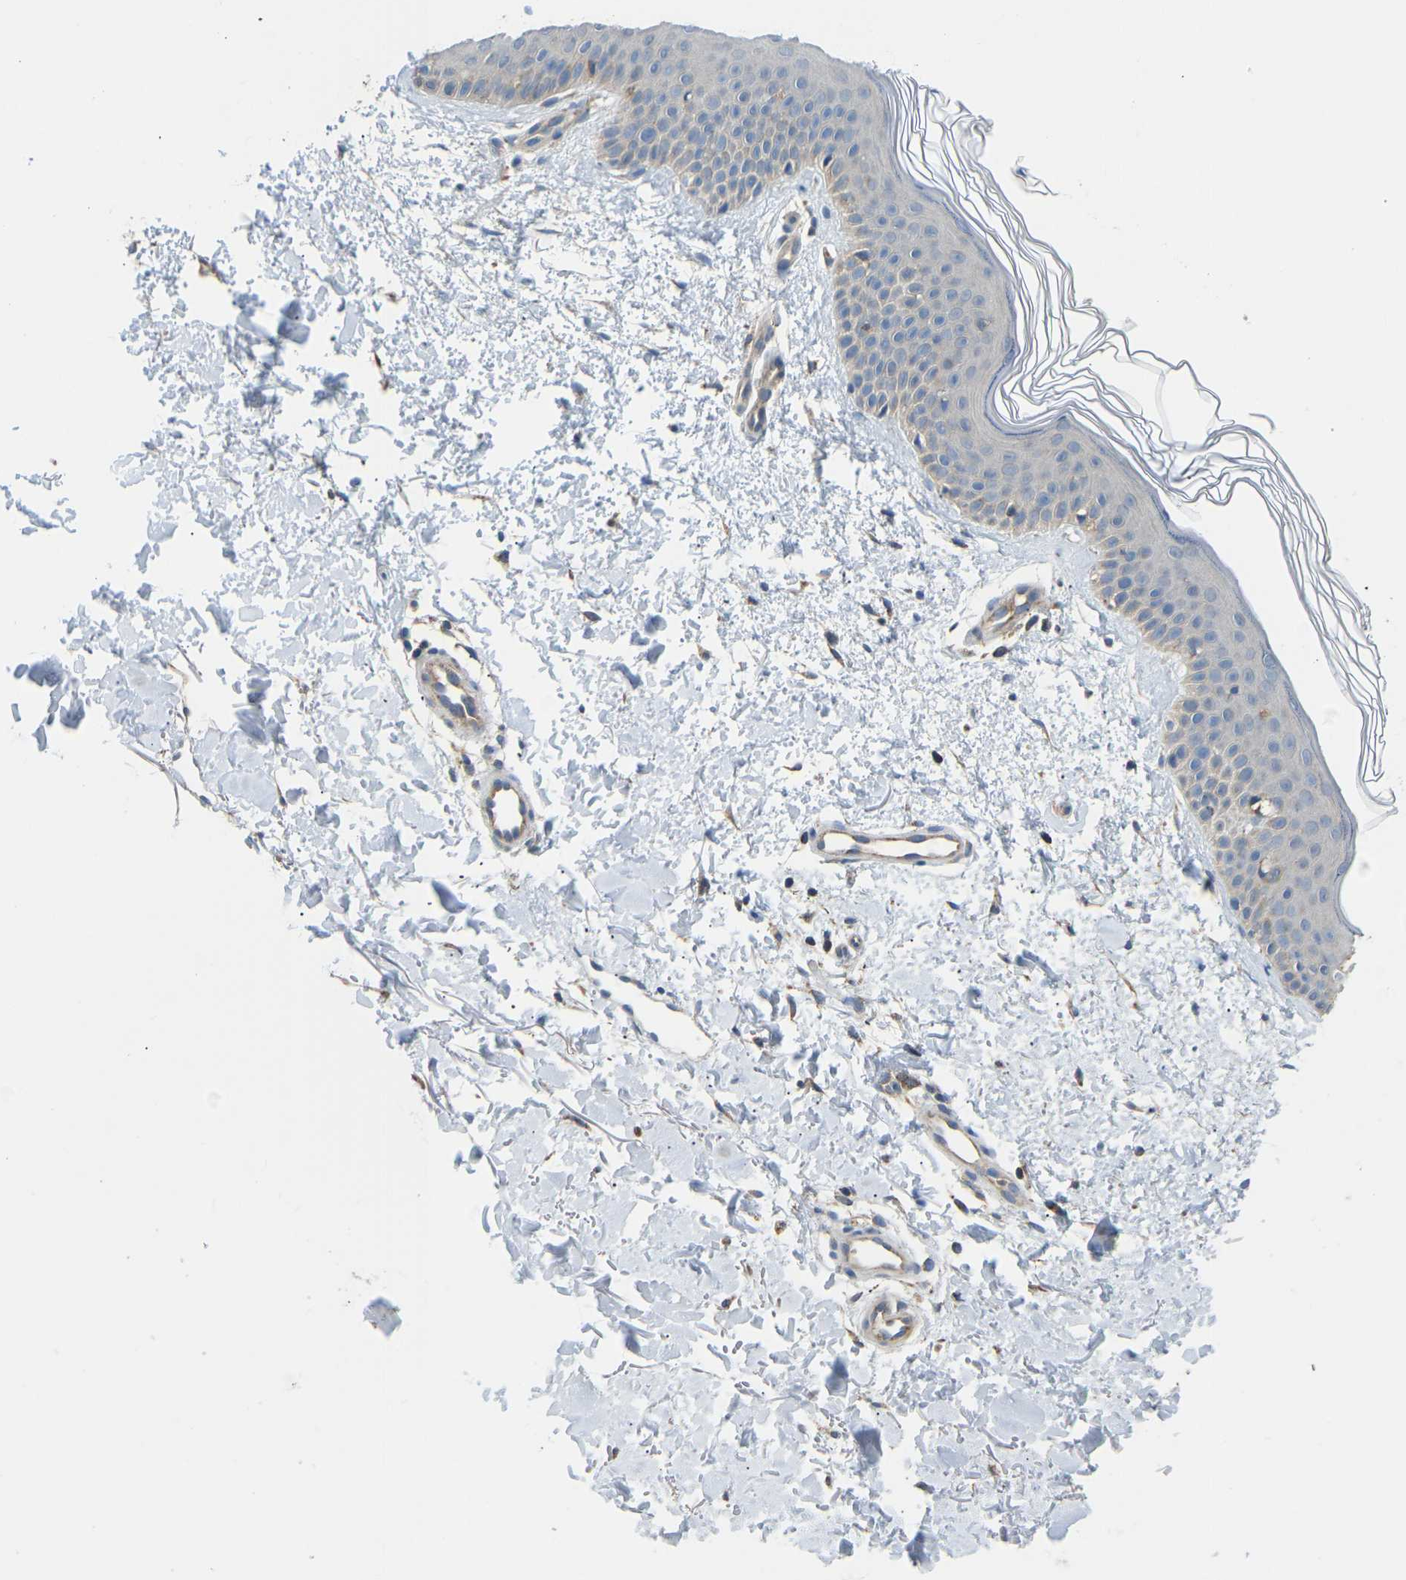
{"staining": {"intensity": "weak", "quantity": "25%-75%", "location": "cytoplasmic/membranous"}, "tissue": "skin", "cell_type": "Fibroblasts", "image_type": "normal", "snomed": [{"axis": "morphology", "description": "Normal tissue, NOS"}, {"axis": "morphology", "description": "Malignant melanoma, NOS"}, {"axis": "topography", "description": "Skin"}], "caption": "Weak cytoplasmic/membranous staining for a protein is appreciated in approximately 25%-75% of fibroblasts of benign skin using immunohistochemistry.", "gene": "RBP1", "patient": {"sex": "male", "age": 83}}